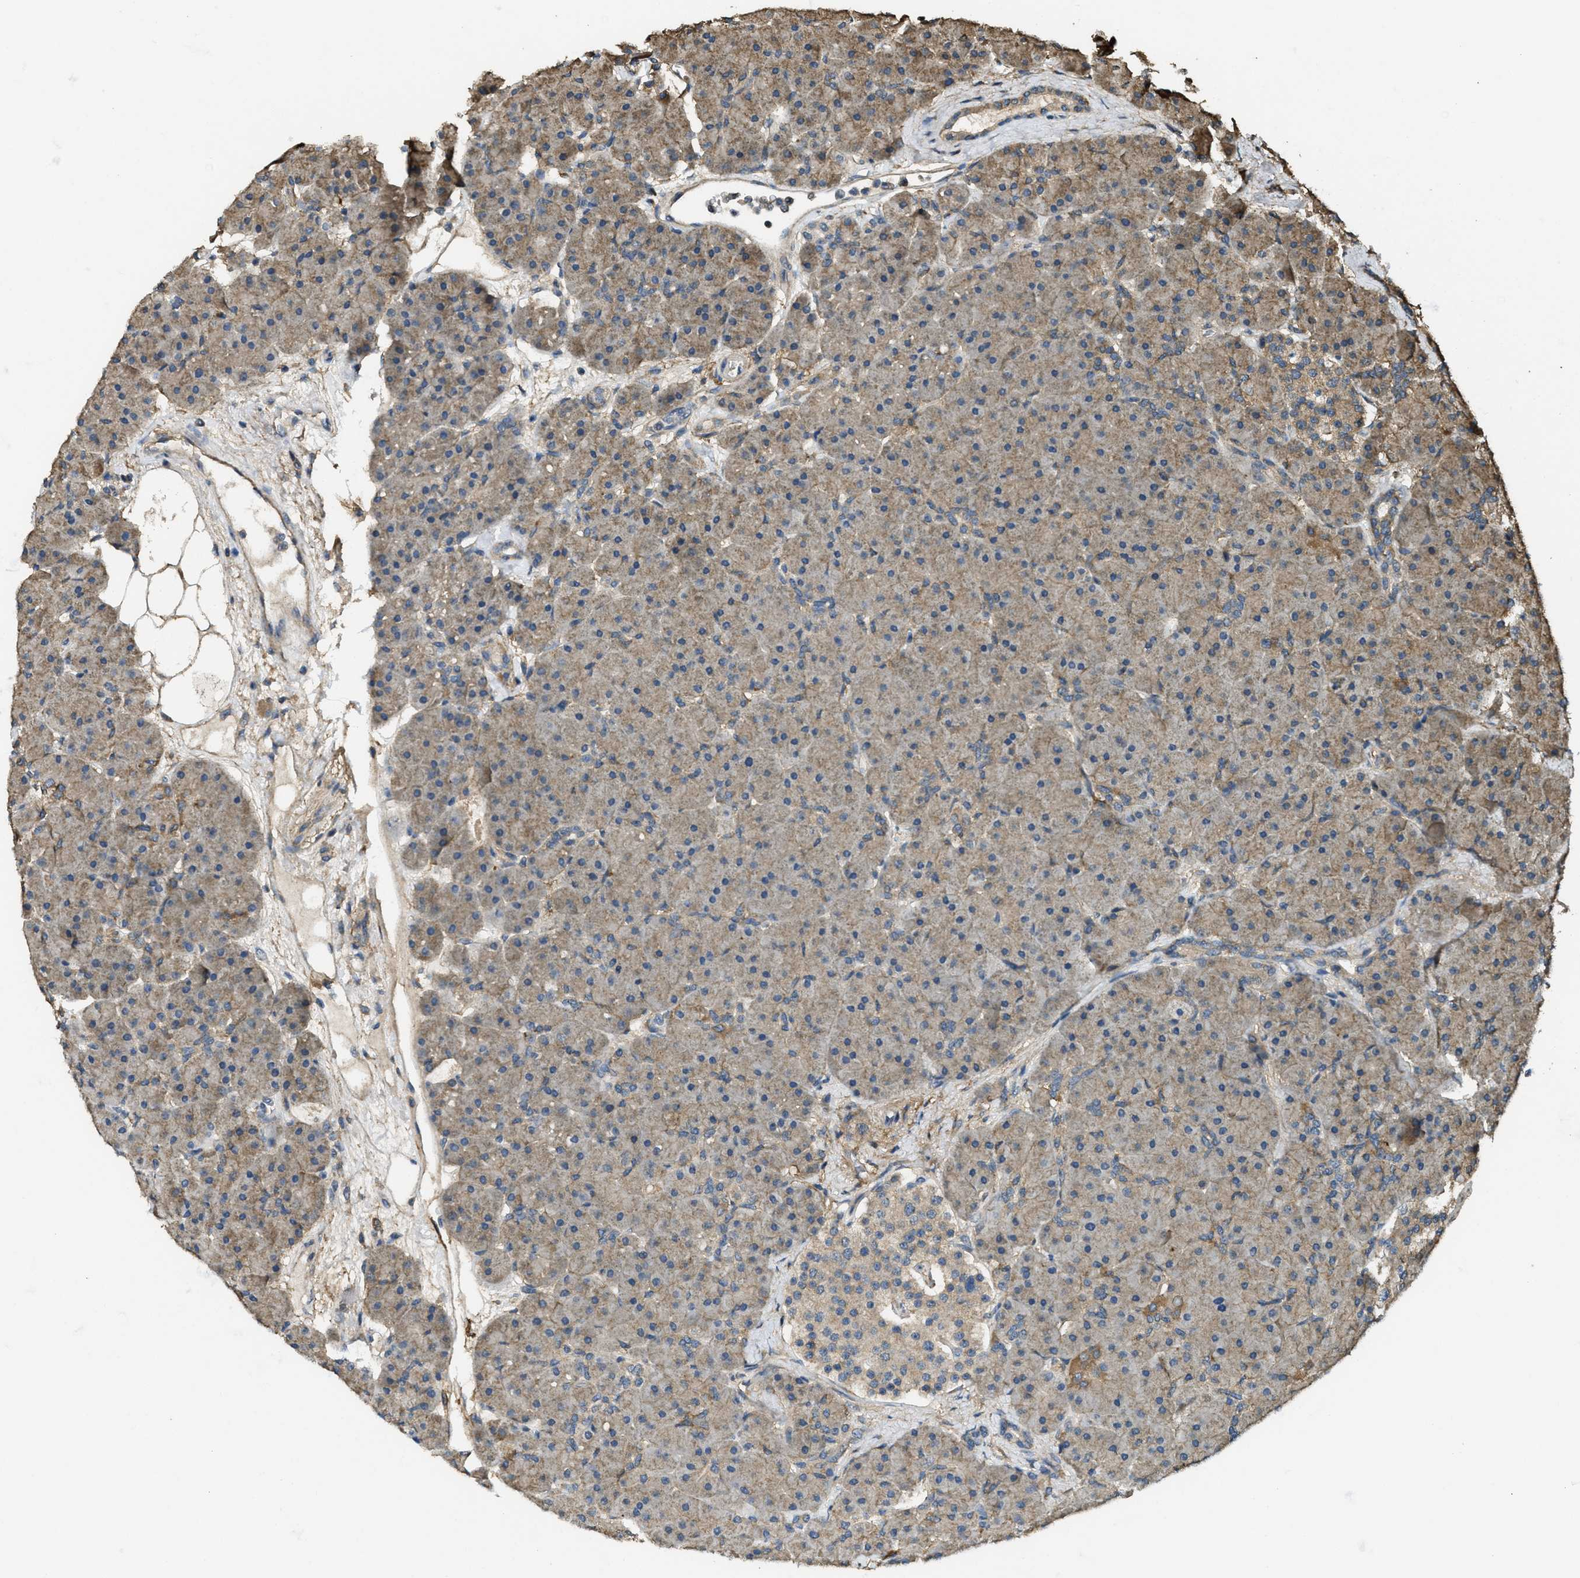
{"staining": {"intensity": "moderate", "quantity": ">75%", "location": "cytoplasmic/membranous"}, "tissue": "pancreas", "cell_type": "Exocrine glandular cells", "image_type": "normal", "snomed": [{"axis": "morphology", "description": "Normal tissue, NOS"}, {"axis": "topography", "description": "Pancreas"}], "caption": "This is a micrograph of immunohistochemistry (IHC) staining of benign pancreas, which shows moderate staining in the cytoplasmic/membranous of exocrine glandular cells.", "gene": "CD276", "patient": {"sex": "male", "age": 66}}